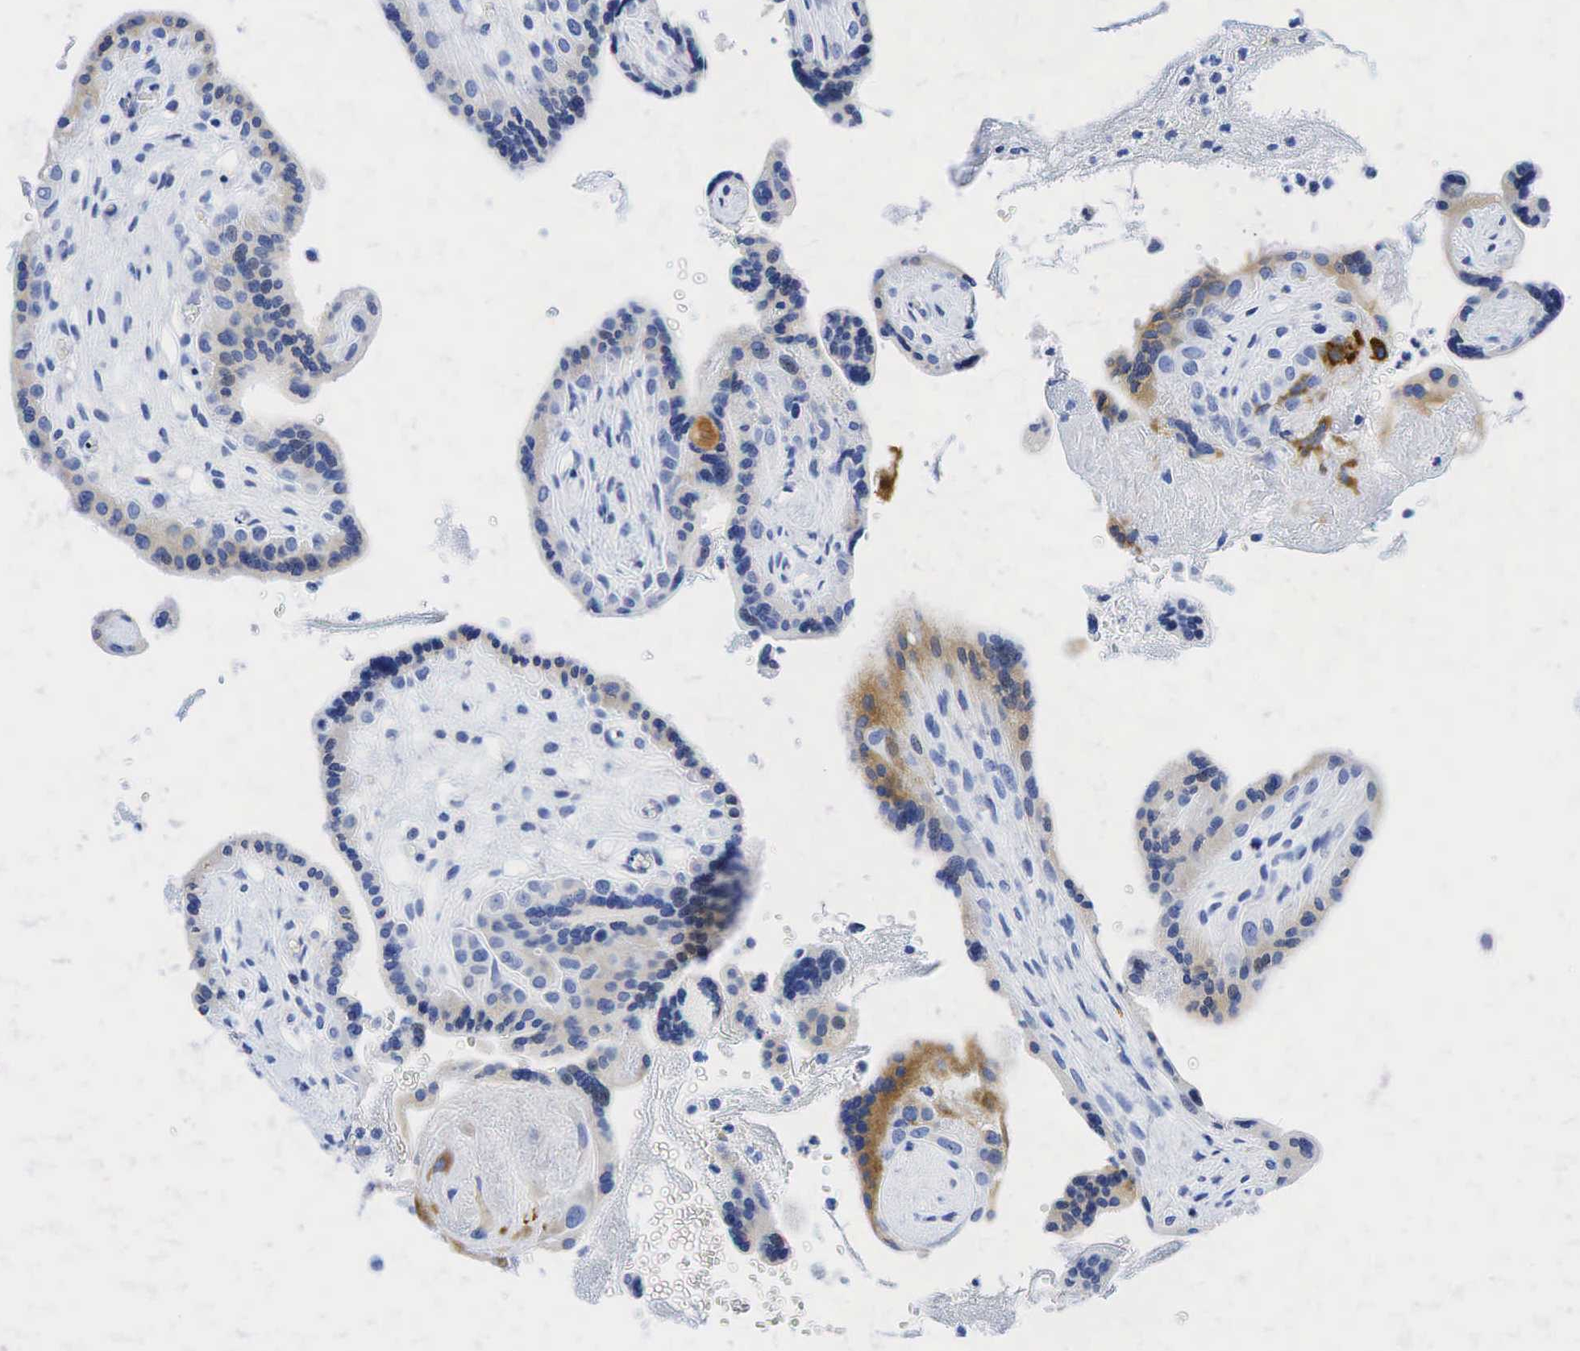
{"staining": {"intensity": "moderate", "quantity": "25%-75%", "location": "cytoplasmic/membranous"}, "tissue": "placenta", "cell_type": "Decidual cells", "image_type": "normal", "snomed": [{"axis": "morphology", "description": "Normal tissue, NOS"}, {"axis": "topography", "description": "Placenta"}], "caption": "Immunohistochemical staining of benign human placenta displays moderate cytoplasmic/membranous protein staining in approximately 25%-75% of decidual cells. (IHC, brightfield microscopy, high magnification).", "gene": "INHA", "patient": {"sex": "female", "age": 24}}